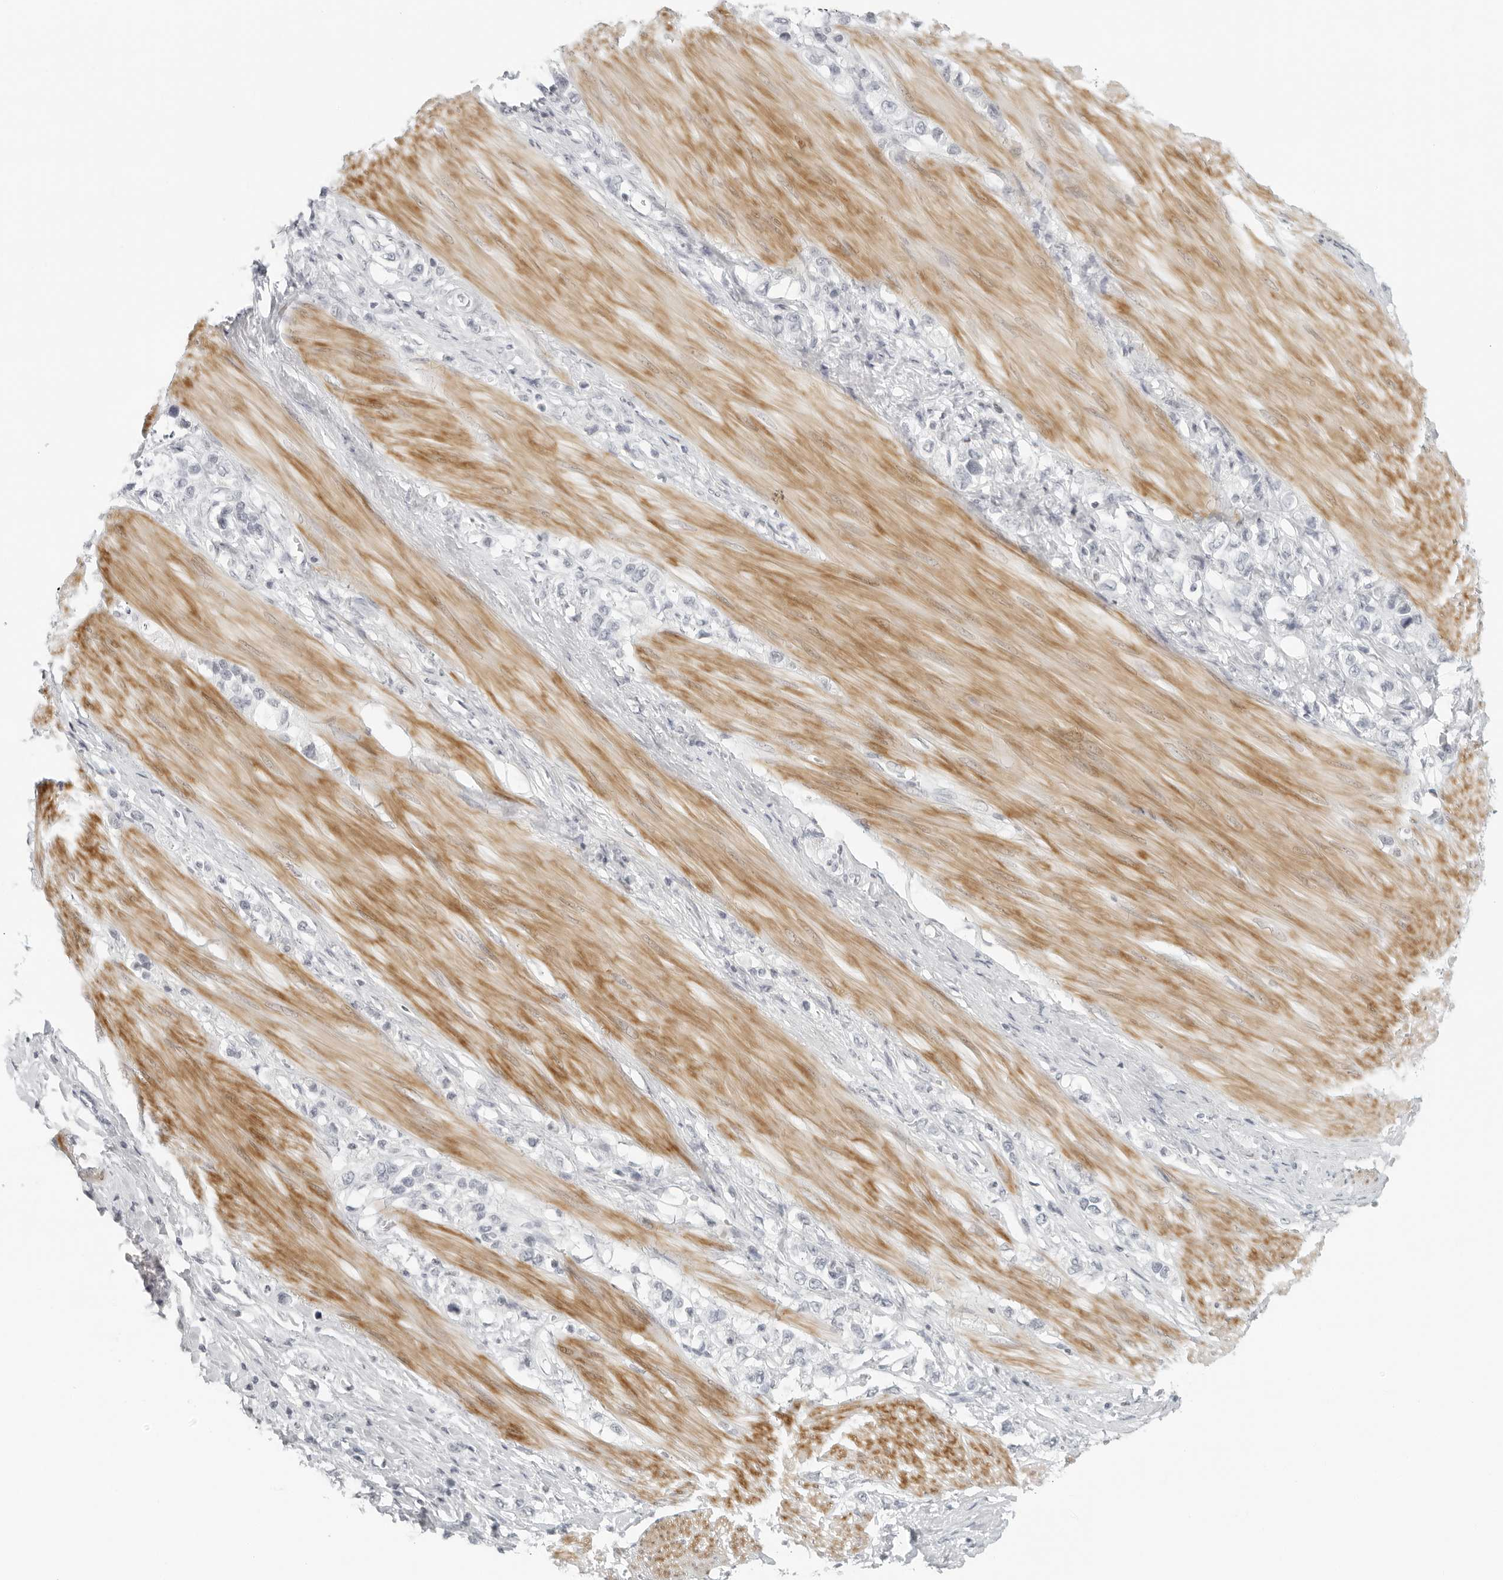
{"staining": {"intensity": "negative", "quantity": "none", "location": "none"}, "tissue": "stomach cancer", "cell_type": "Tumor cells", "image_type": "cancer", "snomed": [{"axis": "morphology", "description": "Adenocarcinoma, NOS"}, {"axis": "topography", "description": "Stomach"}], "caption": "IHC of human stomach adenocarcinoma shows no staining in tumor cells. The staining is performed using DAB (3,3'-diaminobenzidine) brown chromogen with nuclei counter-stained in using hematoxylin.", "gene": "RPS6KC1", "patient": {"sex": "female", "age": 65}}